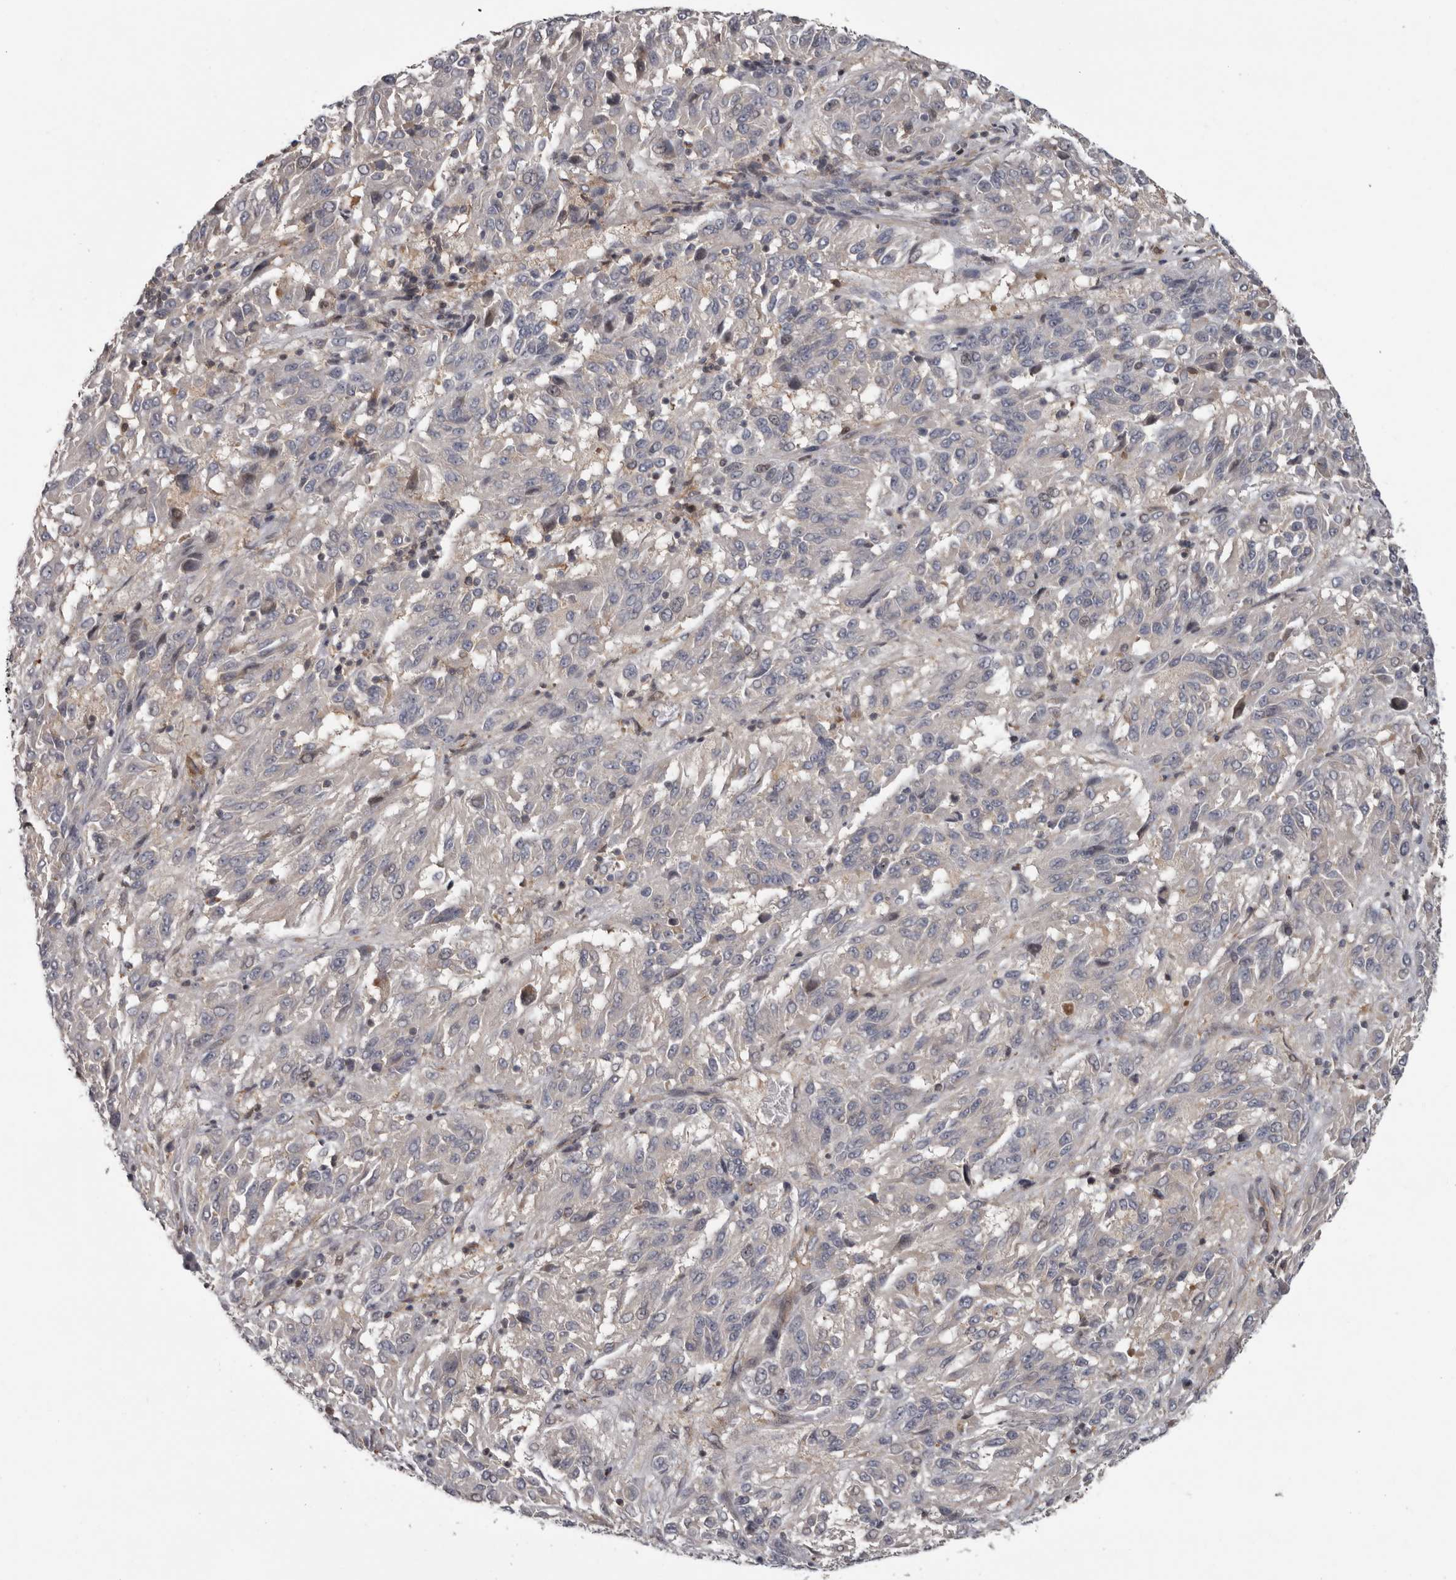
{"staining": {"intensity": "negative", "quantity": "none", "location": "none"}, "tissue": "melanoma", "cell_type": "Tumor cells", "image_type": "cancer", "snomed": [{"axis": "morphology", "description": "Malignant melanoma, Metastatic site"}, {"axis": "topography", "description": "Lung"}], "caption": "Immunohistochemistry (IHC) of malignant melanoma (metastatic site) shows no positivity in tumor cells.", "gene": "FGFR4", "patient": {"sex": "male", "age": 64}}